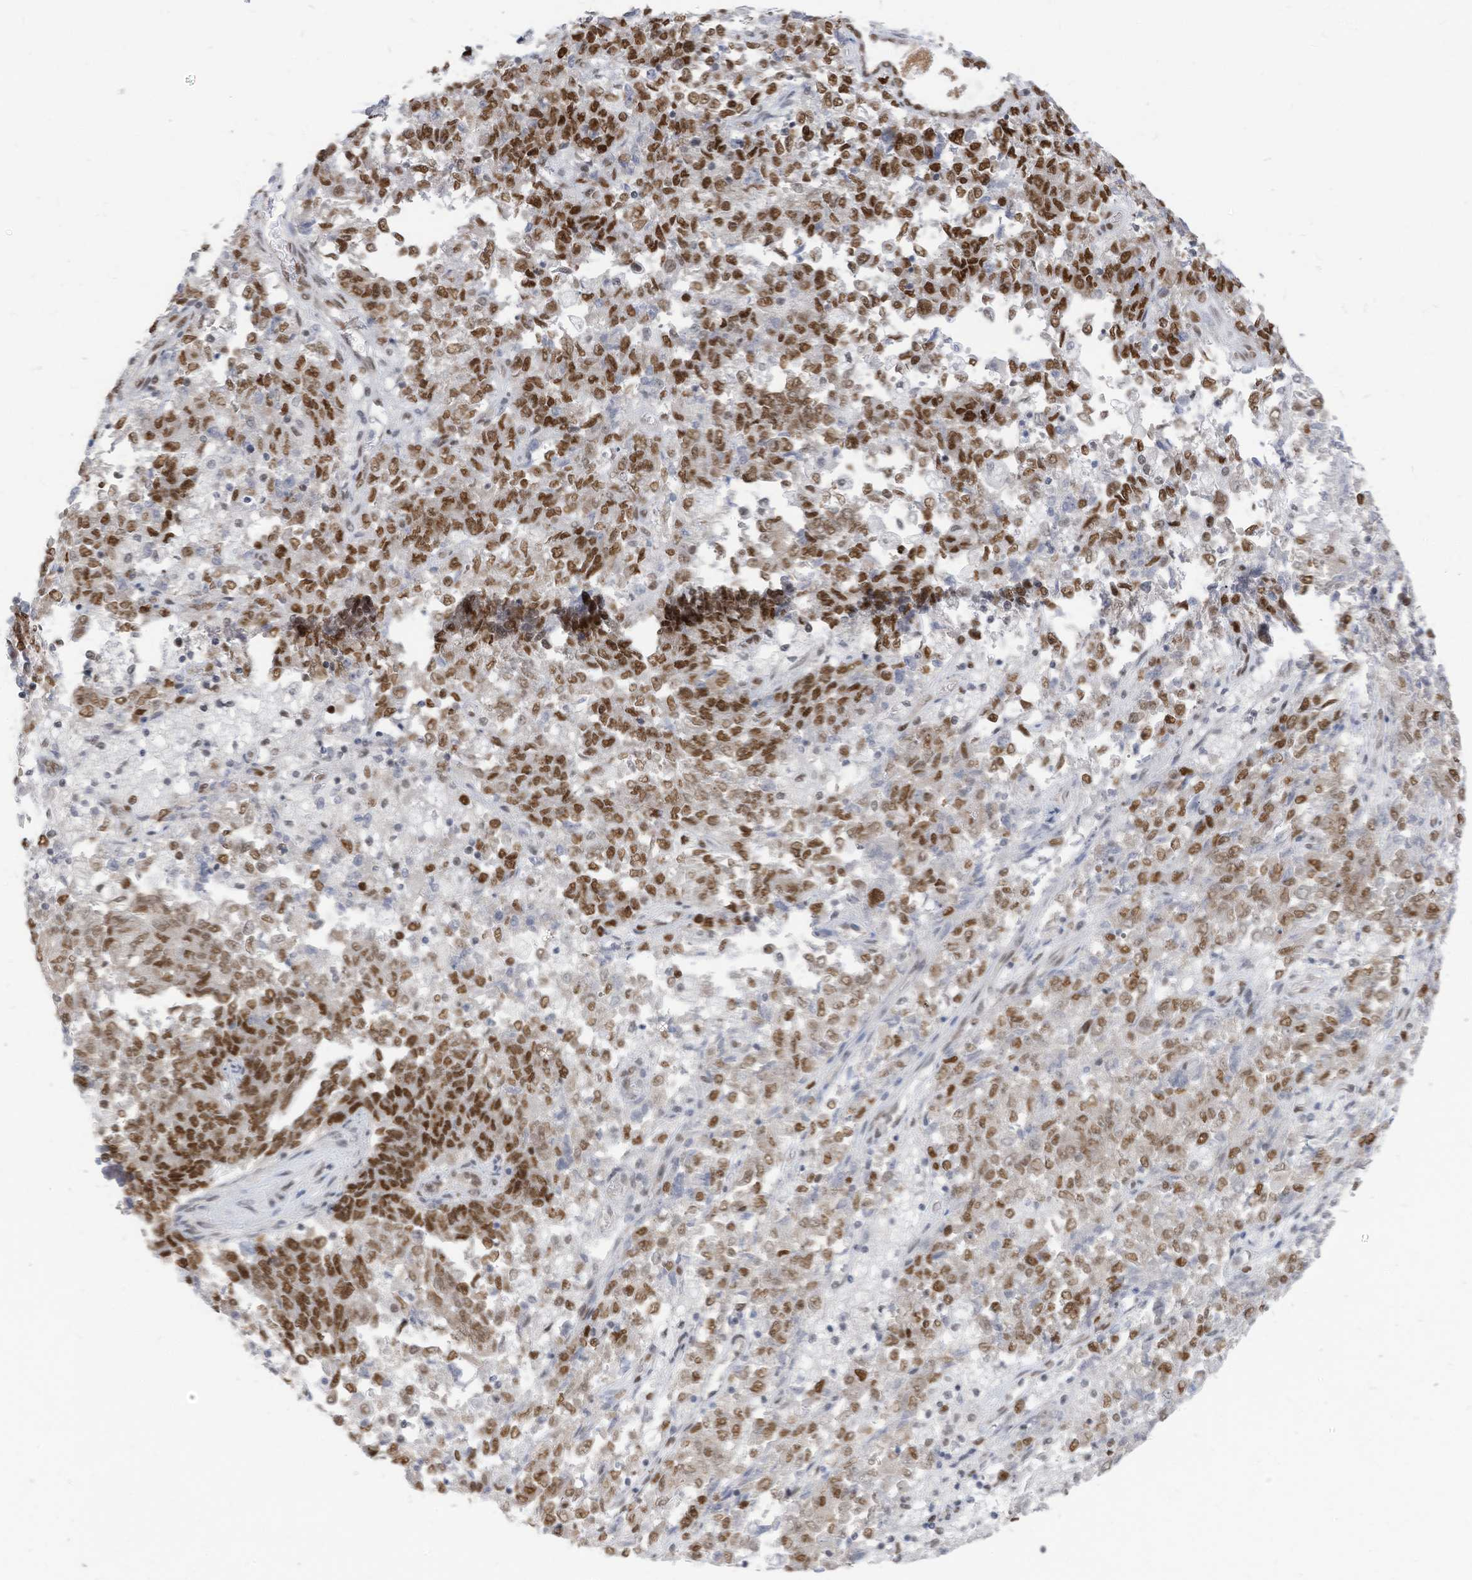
{"staining": {"intensity": "moderate", "quantity": ">75%", "location": "nuclear"}, "tissue": "endometrial cancer", "cell_type": "Tumor cells", "image_type": "cancer", "snomed": [{"axis": "morphology", "description": "Adenocarcinoma, NOS"}, {"axis": "topography", "description": "Endometrium"}], "caption": "Immunohistochemistry (IHC) micrograph of neoplastic tissue: endometrial cancer (adenocarcinoma) stained using immunohistochemistry (IHC) displays medium levels of moderate protein expression localized specifically in the nuclear of tumor cells, appearing as a nuclear brown color.", "gene": "KHSRP", "patient": {"sex": "female", "age": 80}}